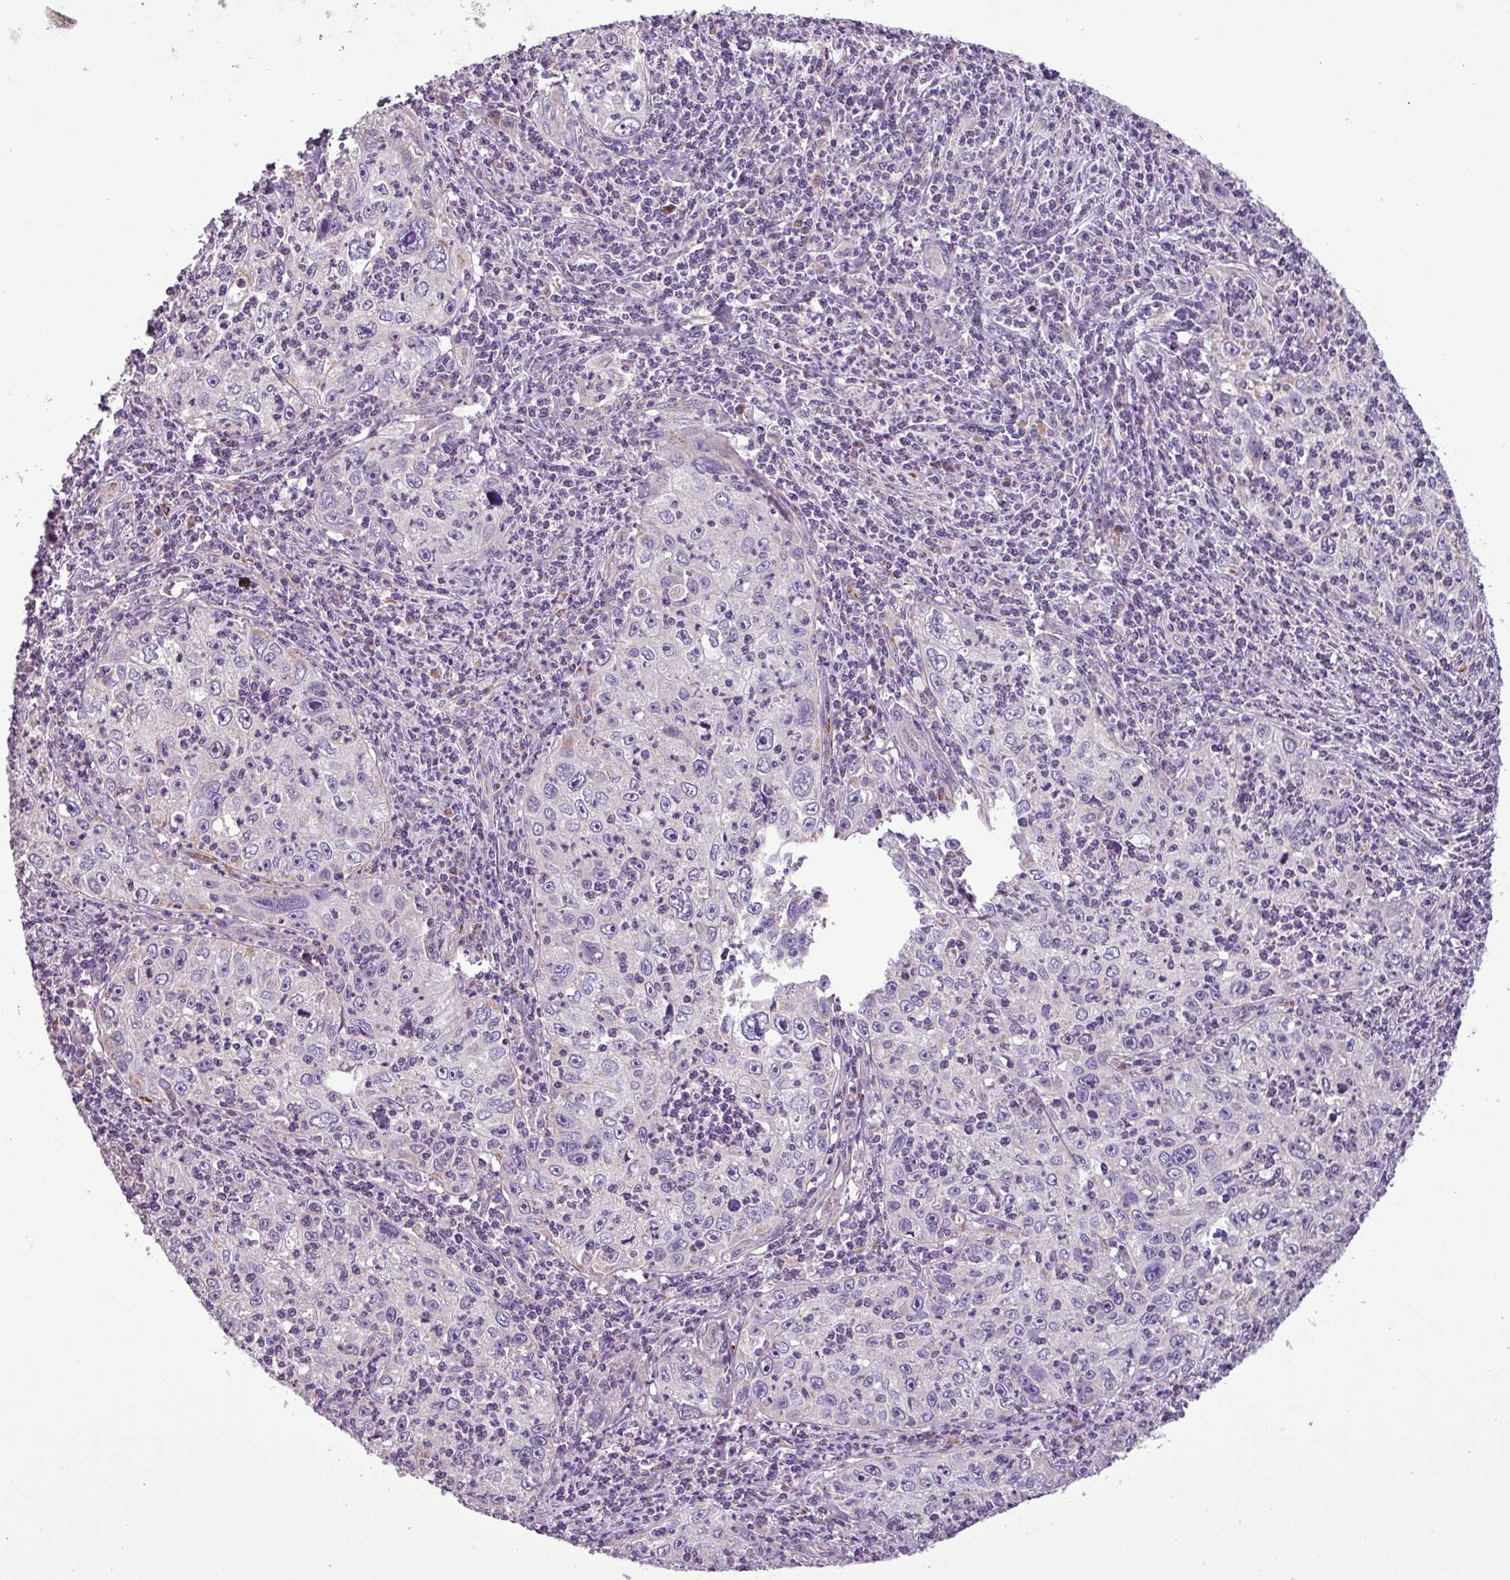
{"staining": {"intensity": "negative", "quantity": "none", "location": "none"}, "tissue": "cervical cancer", "cell_type": "Tumor cells", "image_type": "cancer", "snomed": [{"axis": "morphology", "description": "Squamous cell carcinoma, NOS"}, {"axis": "topography", "description": "Cervix"}], "caption": "IHC micrograph of neoplastic tissue: squamous cell carcinoma (cervical) stained with DAB (3,3'-diaminobenzidine) reveals no significant protein expression in tumor cells.", "gene": "FAM183A", "patient": {"sex": "female", "age": 30}}